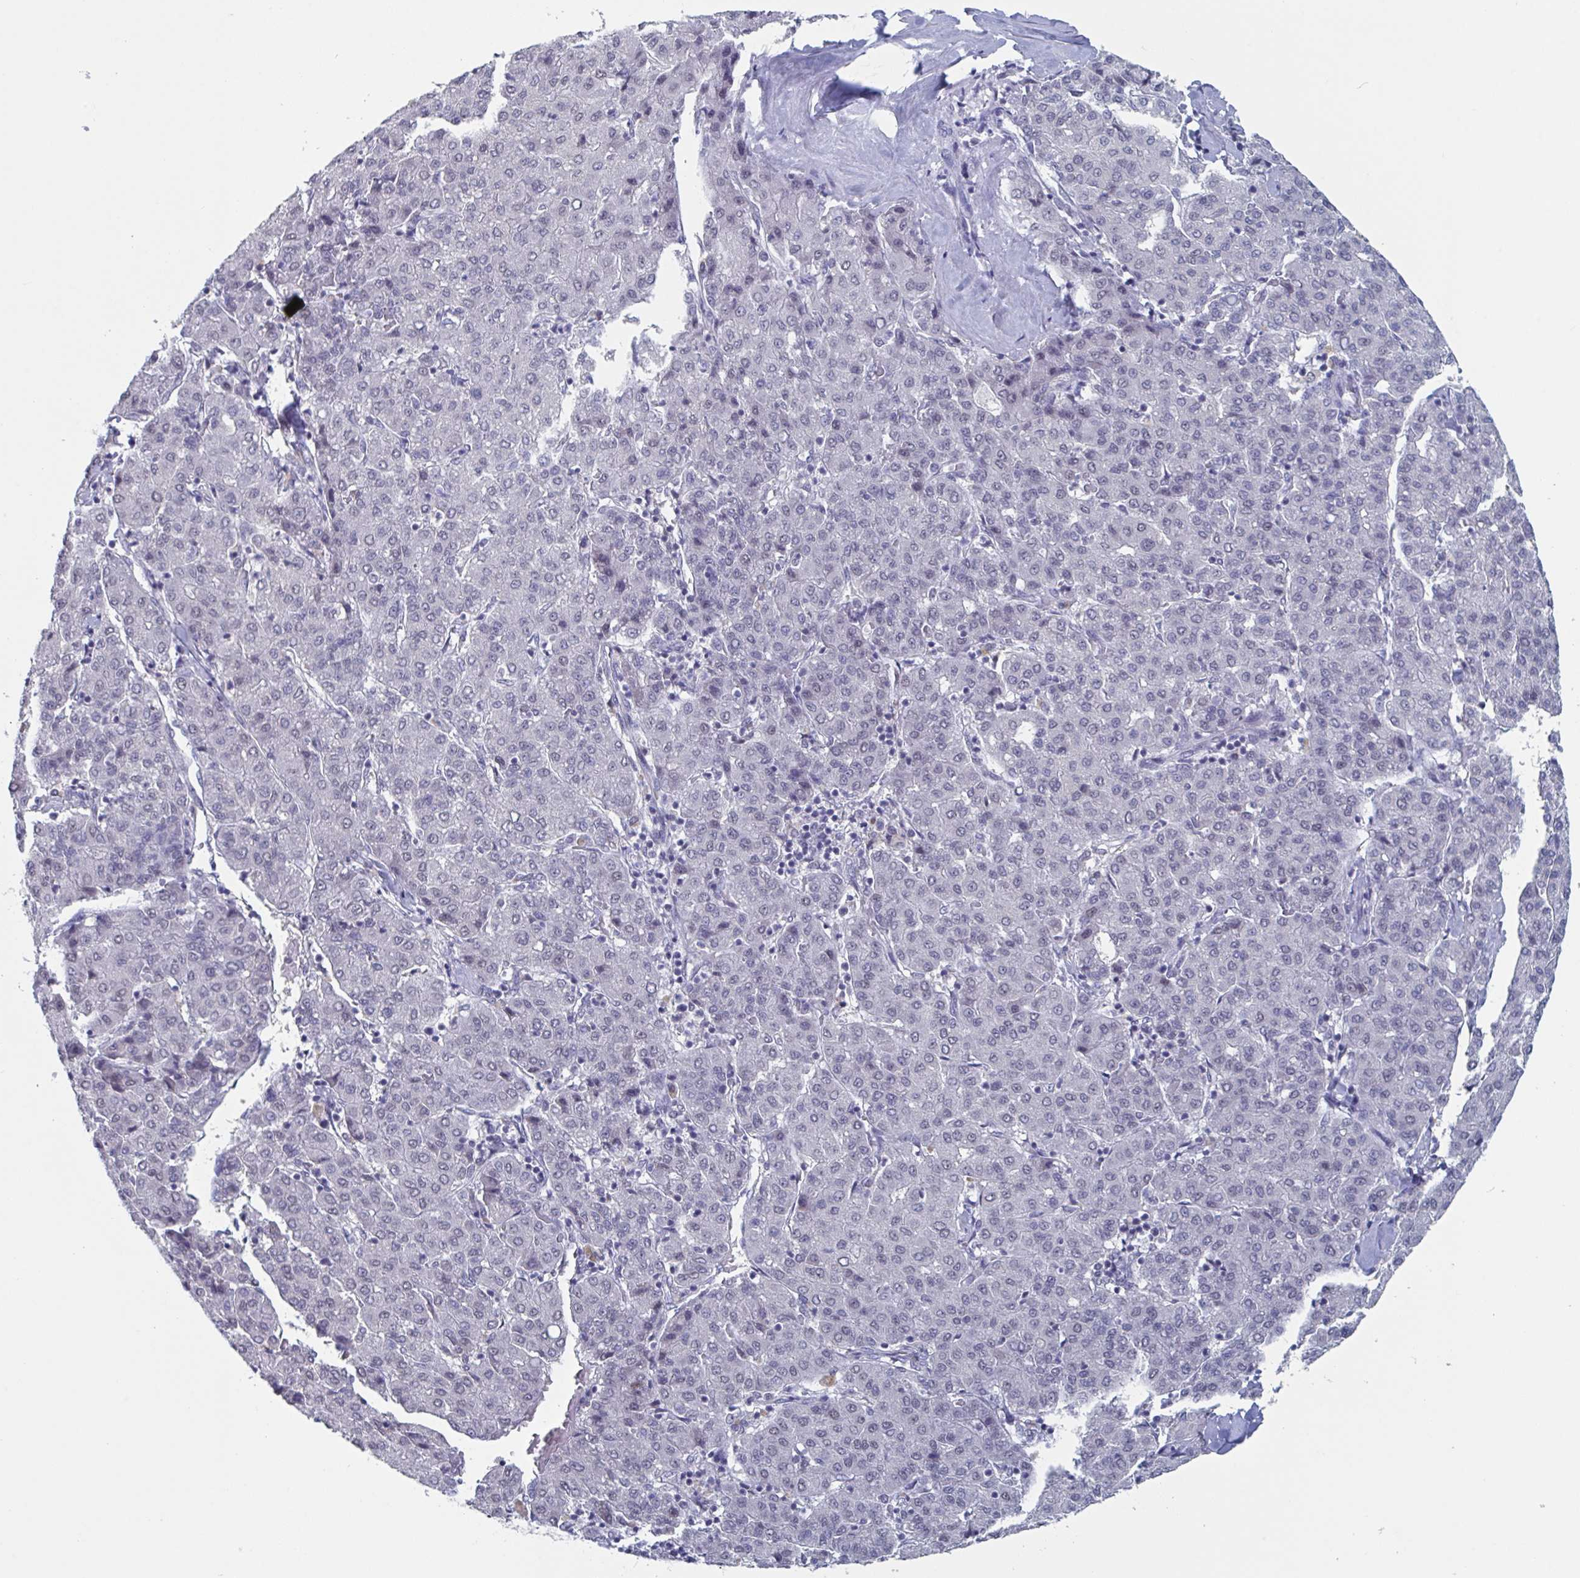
{"staining": {"intensity": "negative", "quantity": "none", "location": "none"}, "tissue": "liver cancer", "cell_type": "Tumor cells", "image_type": "cancer", "snomed": [{"axis": "morphology", "description": "Carcinoma, Hepatocellular, NOS"}, {"axis": "topography", "description": "Liver"}], "caption": "Tumor cells are negative for protein expression in human liver cancer (hepatocellular carcinoma).", "gene": "KDM4D", "patient": {"sex": "male", "age": 65}}